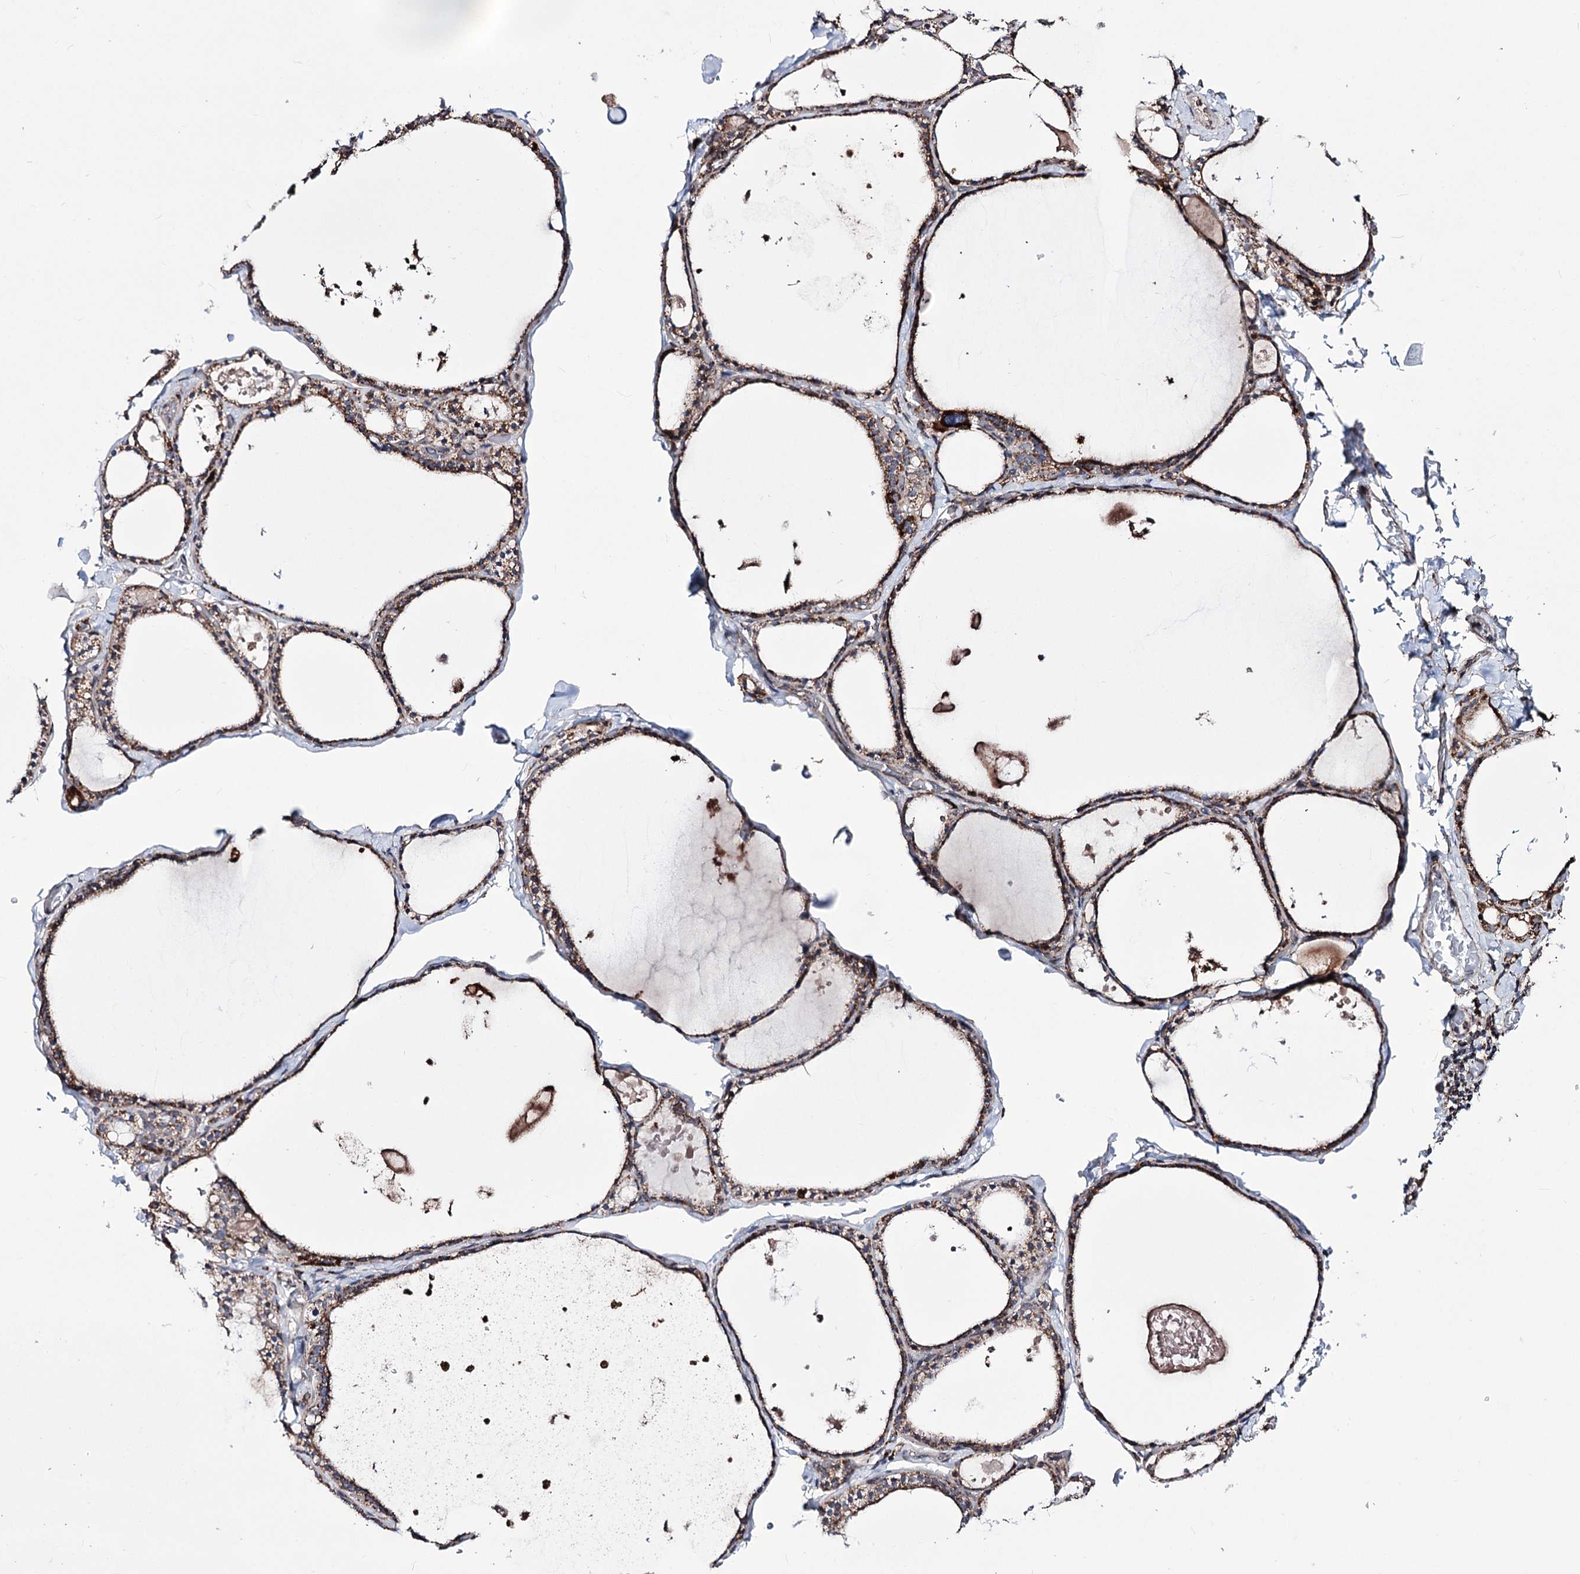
{"staining": {"intensity": "moderate", "quantity": ">75%", "location": "cytoplasmic/membranous"}, "tissue": "thyroid gland", "cell_type": "Glandular cells", "image_type": "normal", "snomed": [{"axis": "morphology", "description": "Normal tissue, NOS"}, {"axis": "topography", "description": "Thyroid gland"}], "caption": "Immunohistochemical staining of unremarkable thyroid gland reveals medium levels of moderate cytoplasmic/membranous positivity in about >75% of glandular cells. The staining was performed using DAB (3,3'-diaminobenzidine) to visualize the protein expression in brown, while the nuclei were stained in blue with hematoxylin (Magnification: 20x).", "gene": "CREB3L4", "patient": {"sex": "male", "age": 56}}